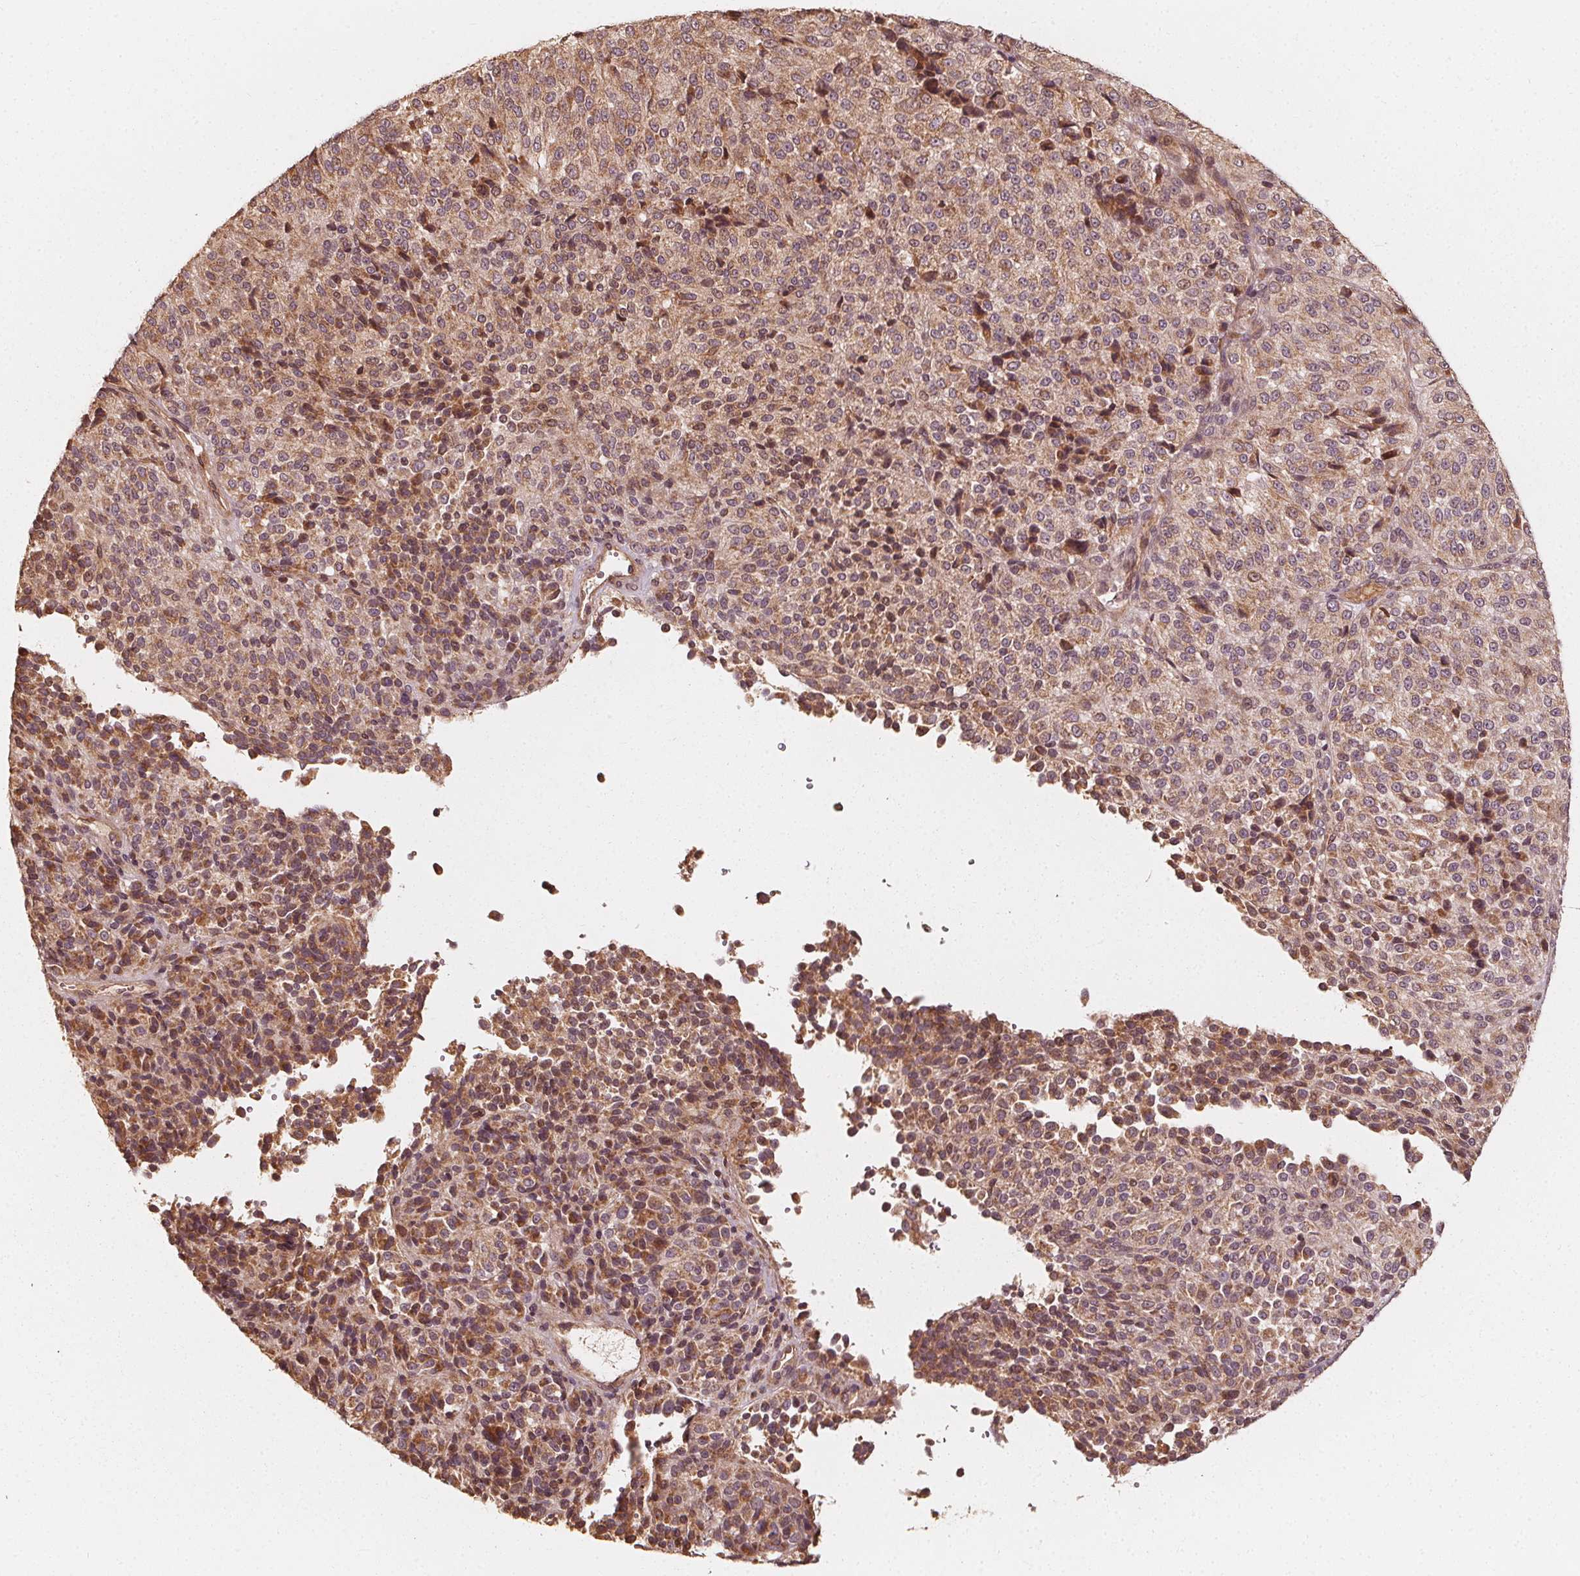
{"staining": {"intensity": "moderate", "quantity": ">75%", "location": "cytoplasmic/membranous,nuclear"}, "tissue": "melanoma", "cell_type": "Tumor cells", "image_type": "cancer", "snomed": [{"axis": "morphology", "description": "Malignant melanoma, Metastatic site"}, {"axis": "topography", "description": "Brain"}], "caption": "Tumor cells show moderate cytoplasmic/membranous and nuclear staining in about >75% of cells in malignant melanoma (metastatic site).", "gene": "NPC1", "patient": {"sex": "female", "age": 56}}